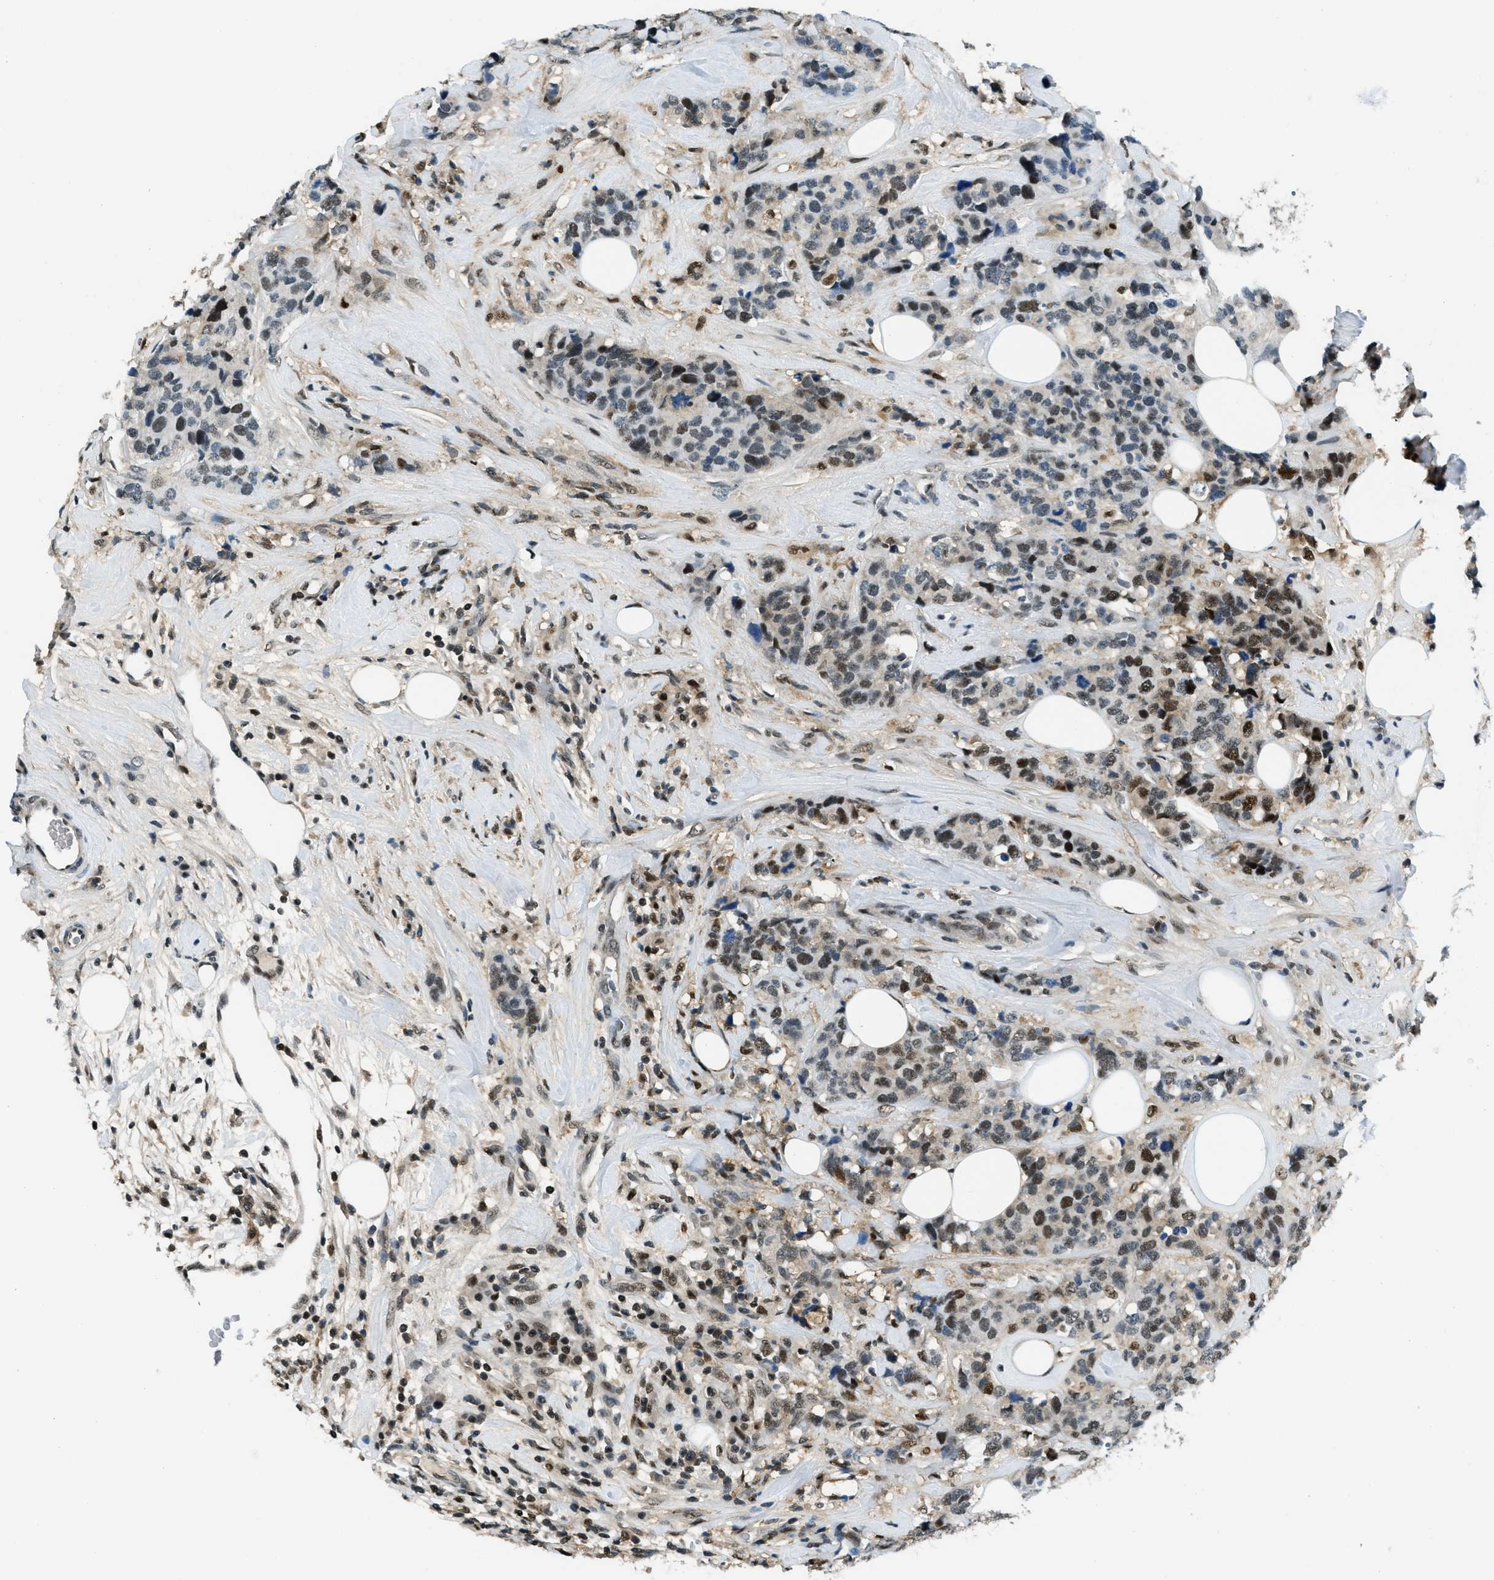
{"staining": {"intensity": "moderate", "quantity": "25%-75%", "location": "nuclear"}, "tissue": "breast cancer", "cell_type": "Tumor cells", "image_type": "cancer", "snomed": [{"axis": "morphology", "description": "Lobular carcinoma"}, {"axis": "topography", "description": "Breast"}], "caption": "An image of human breast cancer (lobular carcinoma) stained for a protein reveals moderate nuclear brown staining in tumor cells.", "gene": "OGFR", "patient": {"sex": "female", "age": 59}}